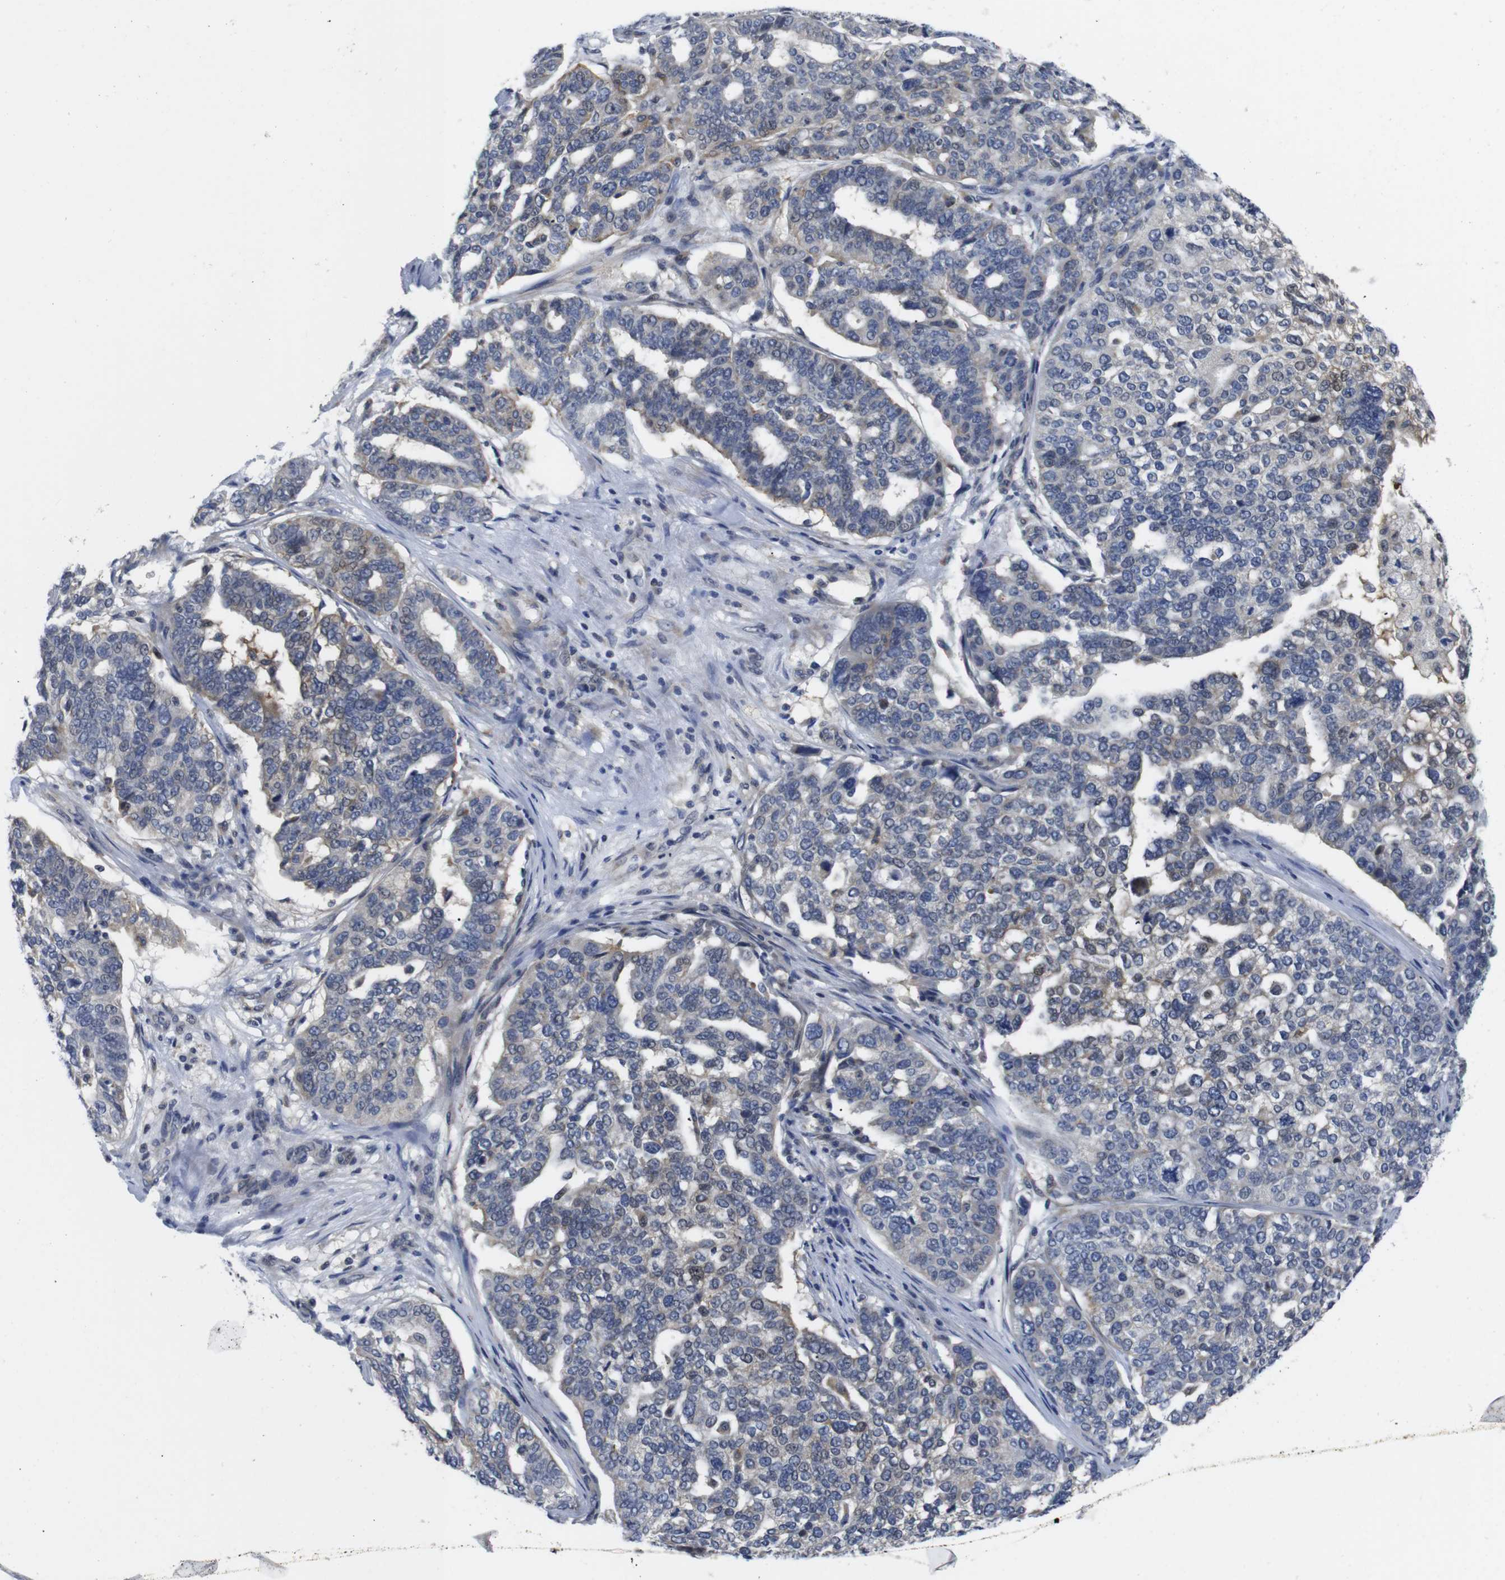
{"staining": {"intensity": "weak", "quantity": "<25%", "location": "nuclear"}, "tissue": "ovarian cancer", "cell_type": "Tumor cells", "image_type": "cancer", "snomed": [{"axis": "morphology", "description": "Cystadenocarcinoma, serous, NOS"}, {"axis": "topography", "description": "Ovary"}], "caption": "The histopathology image demonstrates no significant staining in tumor cells of serous cystadenocarcinoma (ovarian).", "gene": "FNTA", "patient": {"sex": "female", "age": 59}}